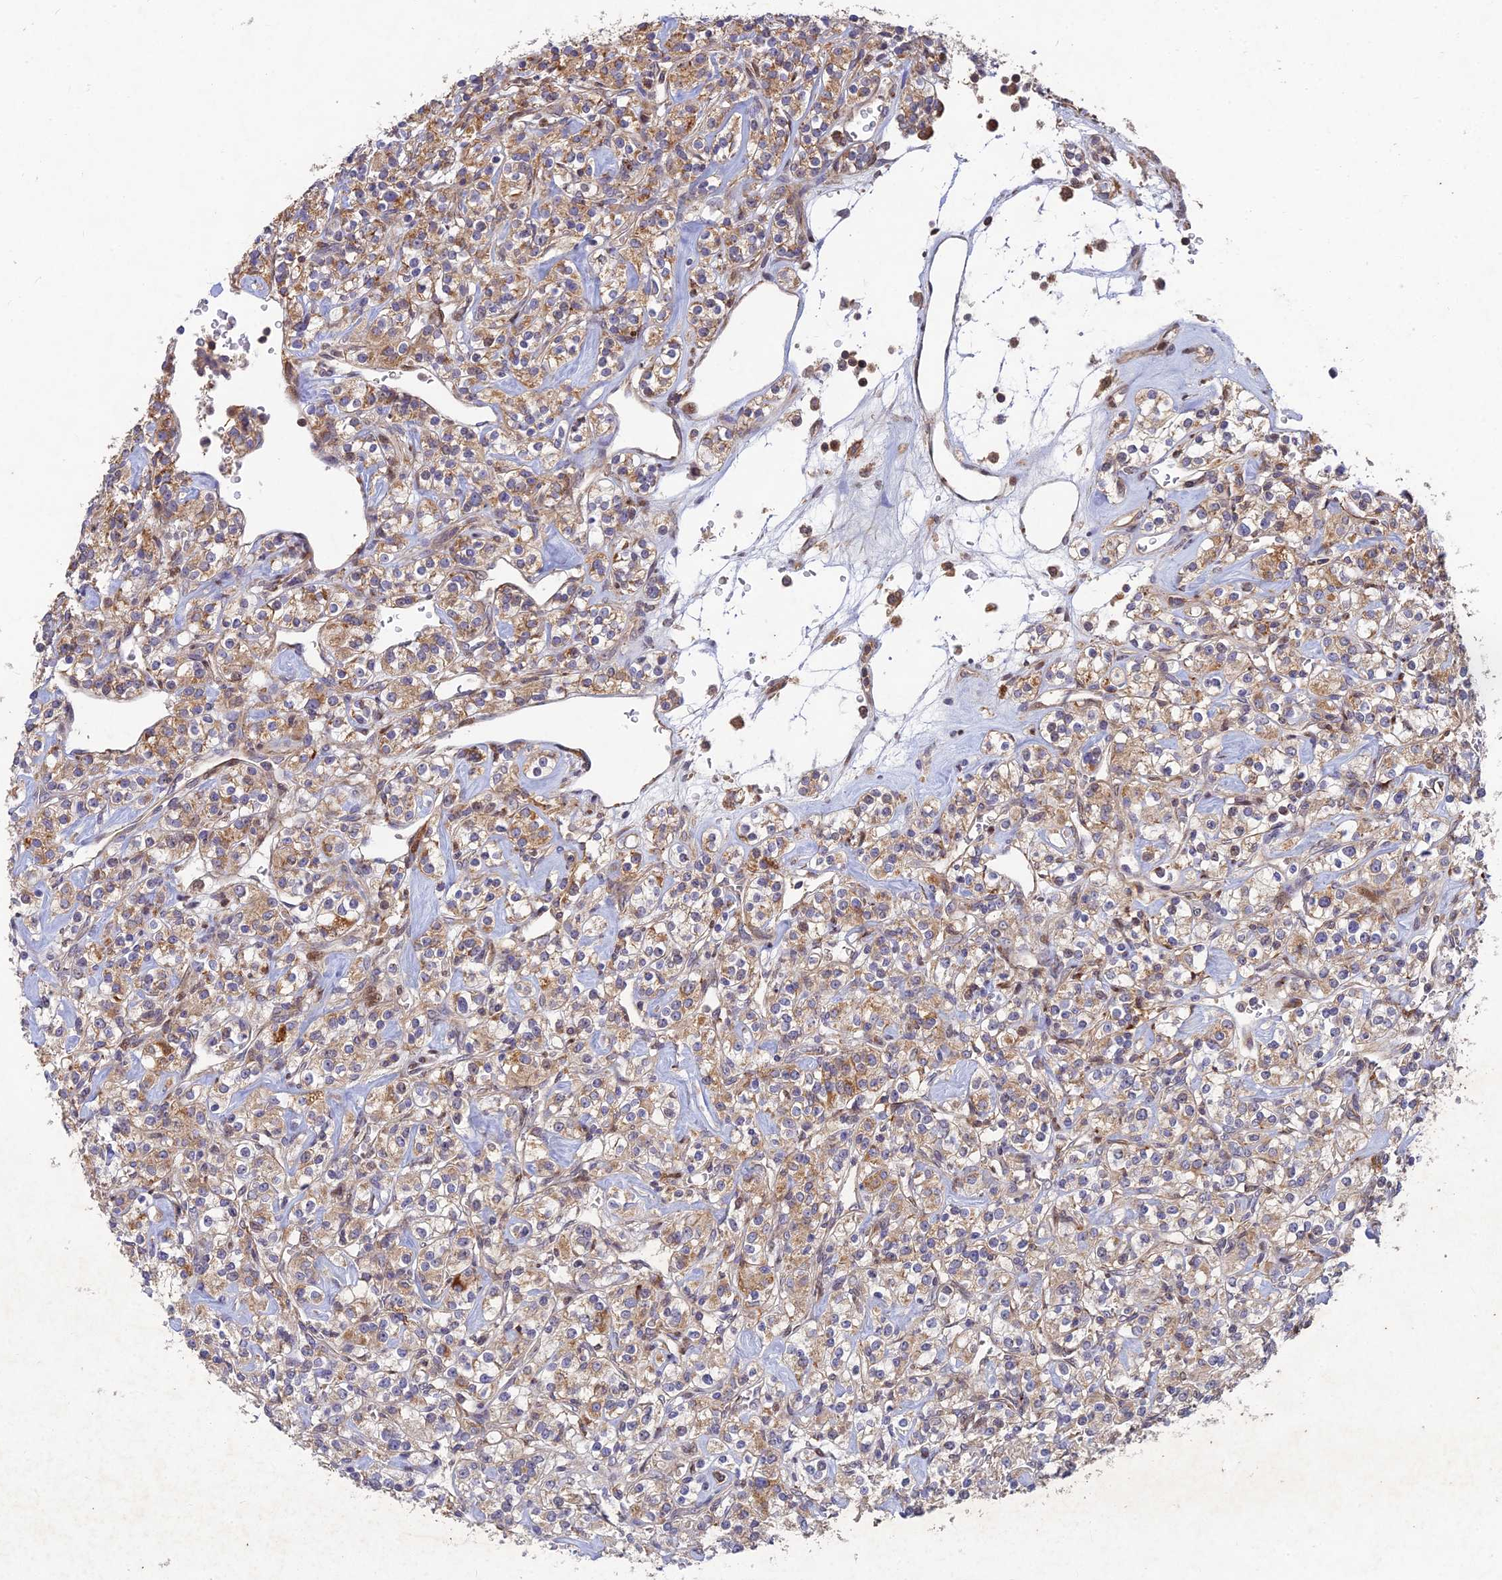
{"staining": {"intensity": "moderate", "quantity": "25%-75%", "location": "cytoplasmic/membranous"}, "tissue": "renal cancer", "cell_type": "Tumor cells", "image_type": "cancer", "snomed": [{"axis": "morphology", "description": "Adenocarcinoma, NOS"}, {"axis": "topography", "description": "Kidney"}], "caption": "The micrograph reveals immunohistochemical staining of adenocarcinoma (renal). There is moderate cytoplasmic/membranous expression is present in approximately 25%-75% of tumor cells.", "gene": "RELCH", "patient": {"sex": "male", "age": 77}}